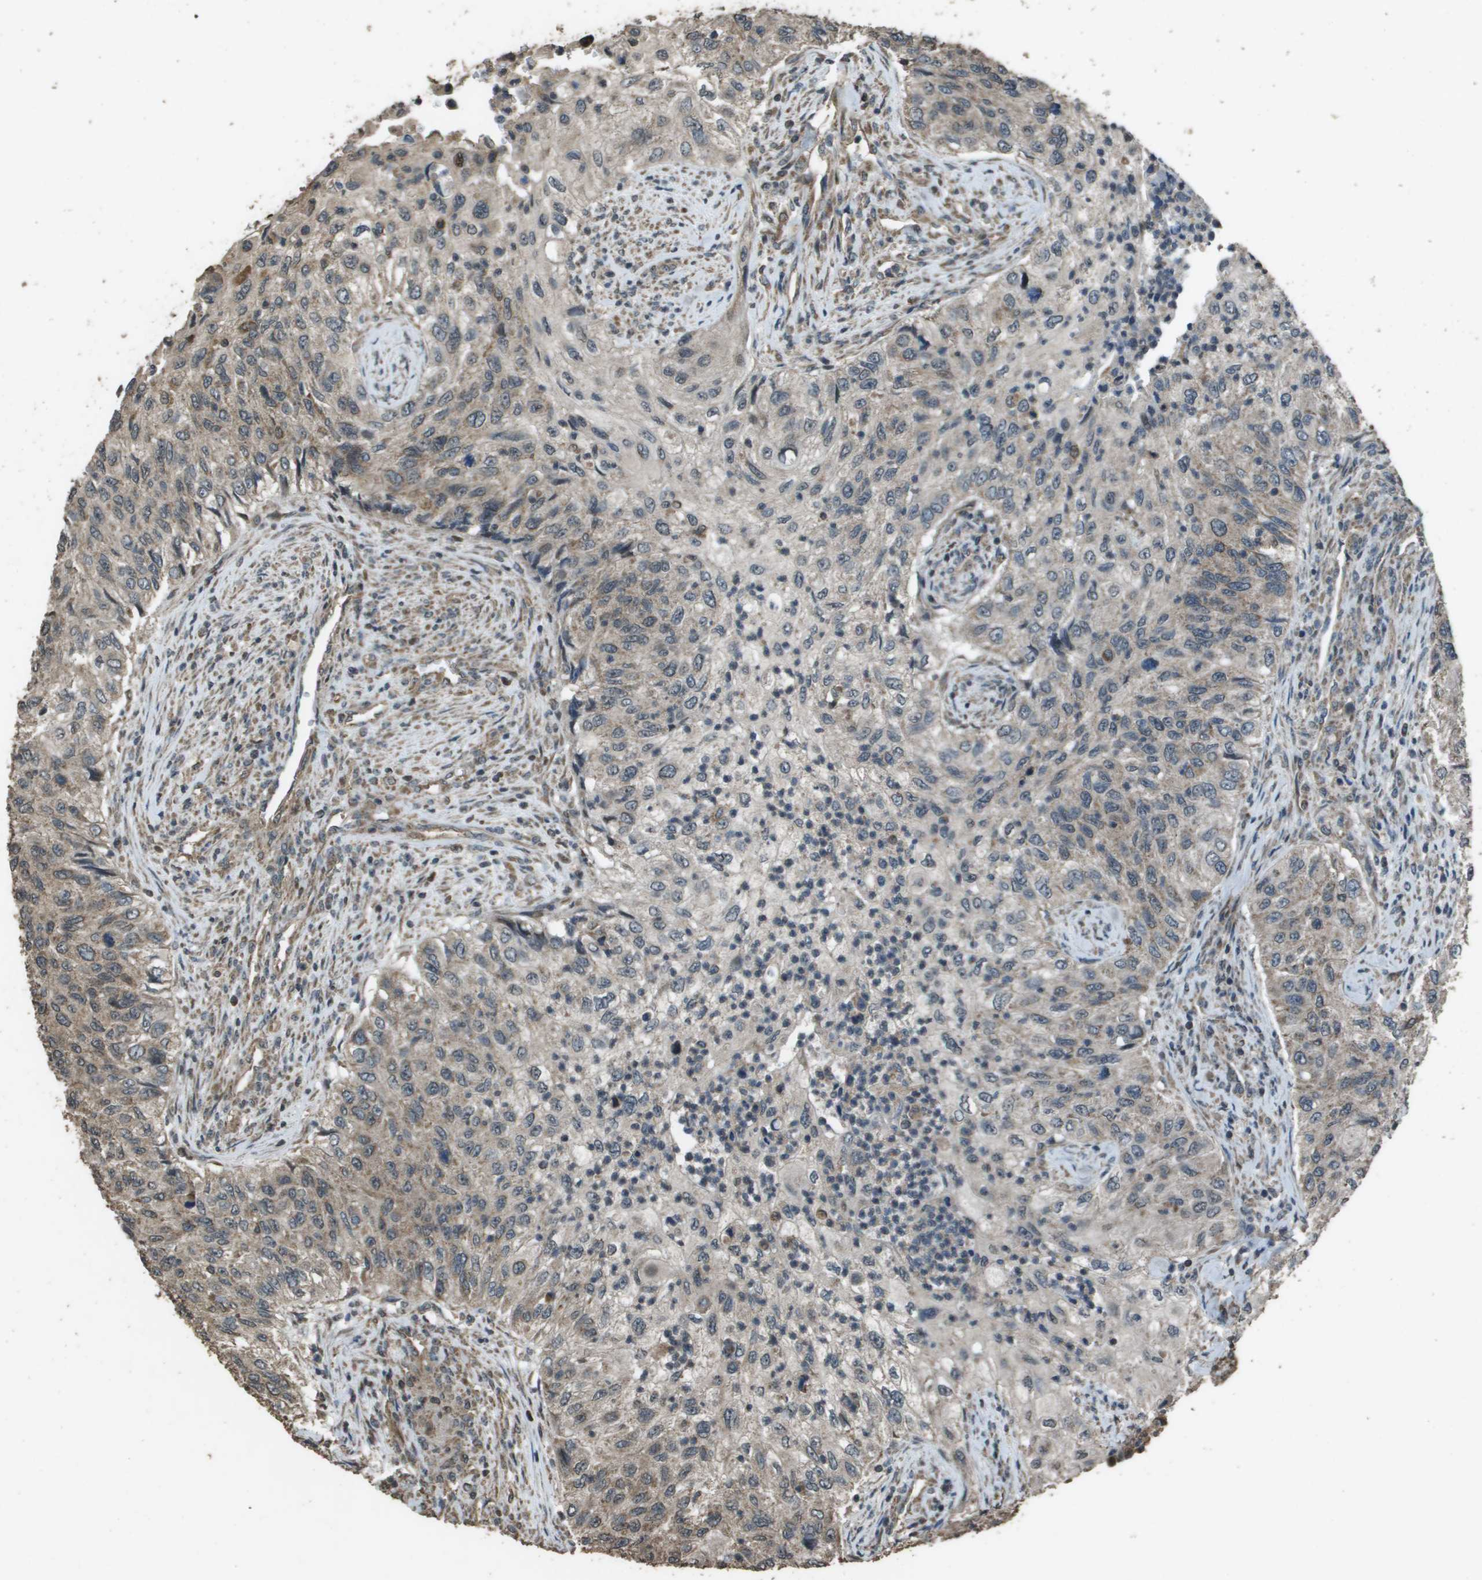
{"staining": {"intensity": "weak", "quantity": "25%-75%", "location": "cytoplasmic/membranous"}, "tissue": "urothelial cancer", "cell_type": "Tumor cells", "image_type": "cancer", "snomed": [{"axis": "morphology", "description": "Urothelial carcinoma, High grade"}, {"axis": "topography", "description": "Urinary bladder"}], "caption": "Protein expression analysis of human urothelial carcinoma (high-grade) reveals weak cytoplasmic/membranous staining in approximately 25%-75% of tumor cells. (Stains: DAB in brown, nuclei in blue, Microscopy: brightfield microscopy at high magnification).", "gene": "FIG4", "patient": {"sex": "female", "age": 60}}